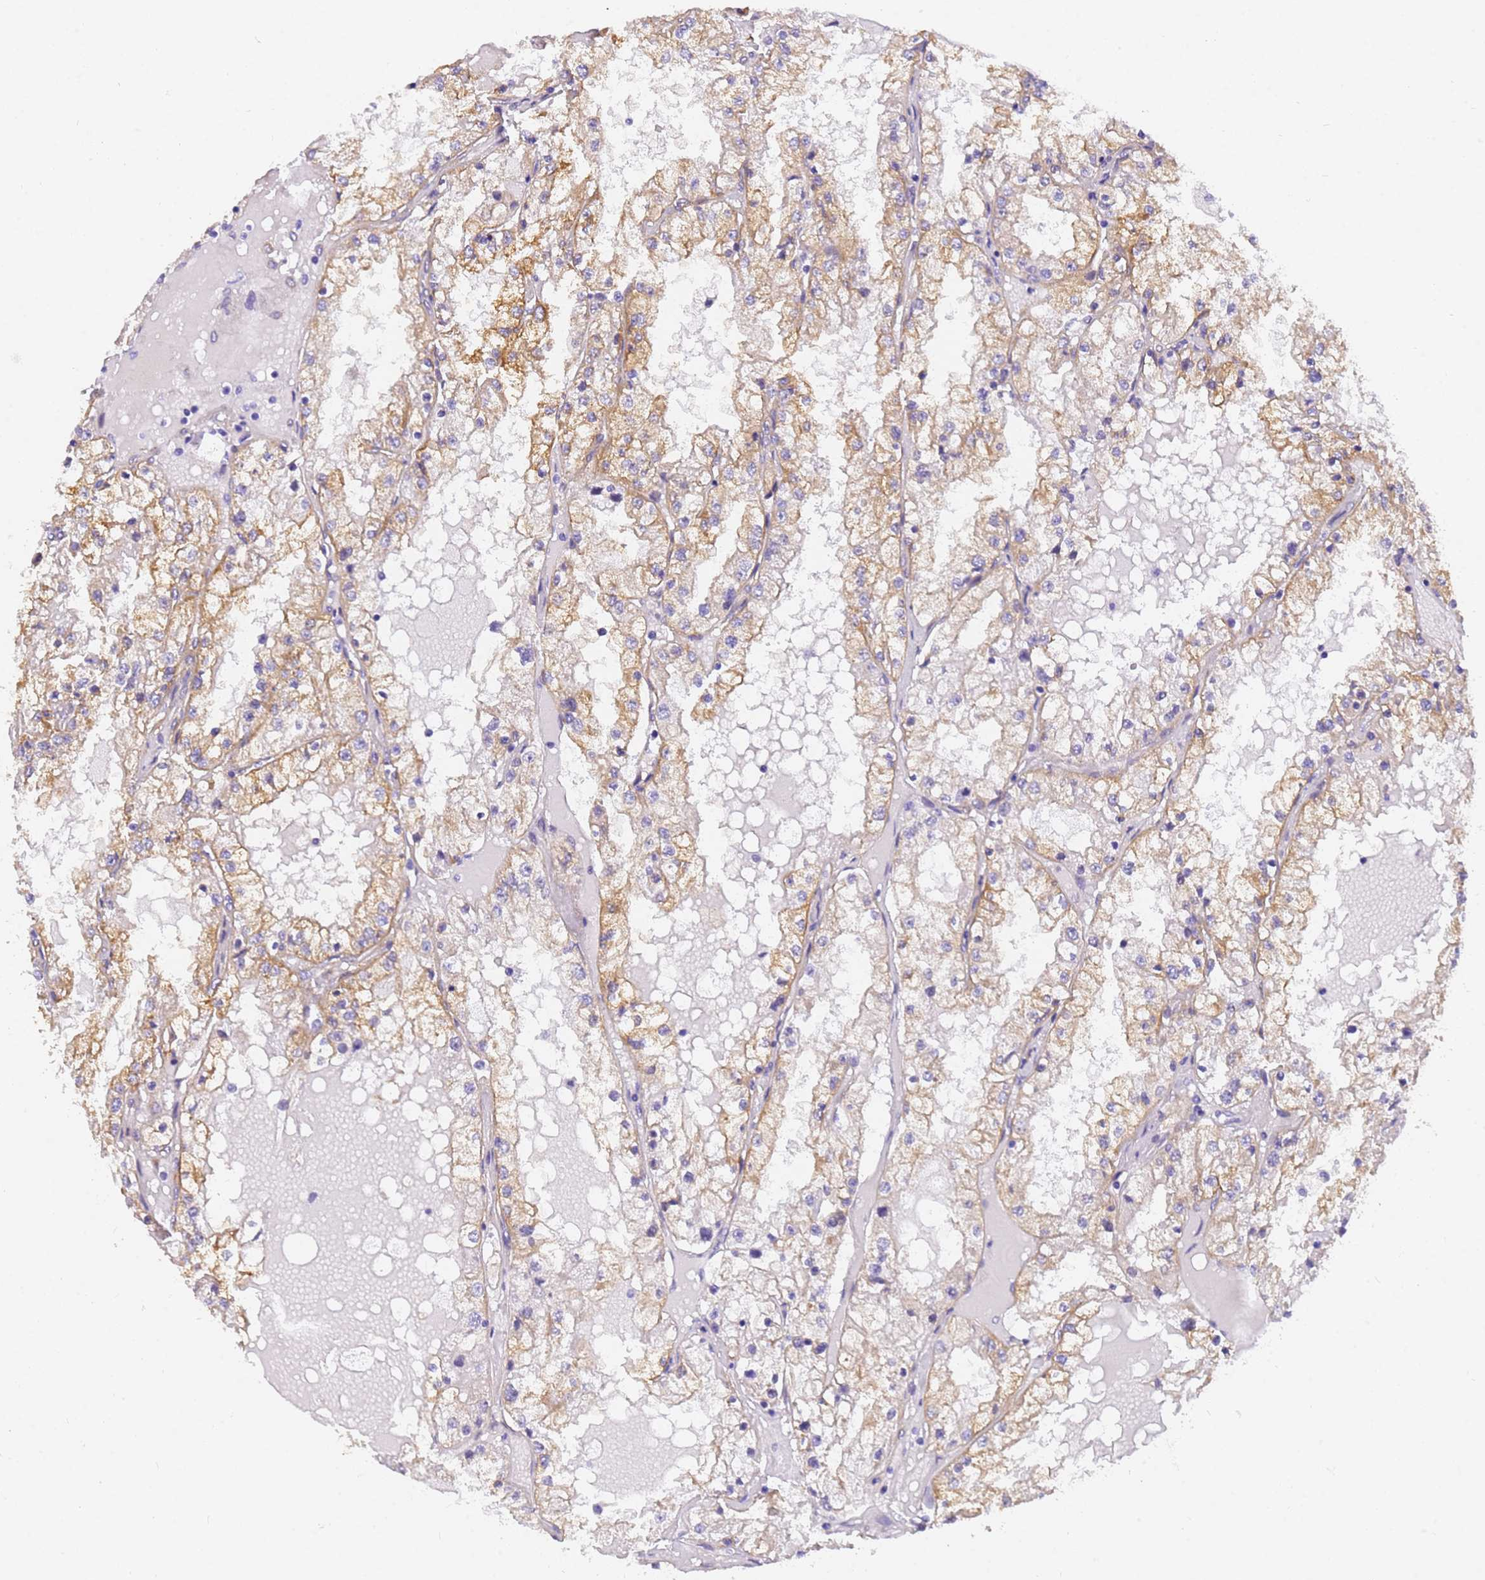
{"staining": {"intensity": "moderate", "quantity": "25%-75%", "location": "cytoplasmic/membranous"}, "tissue": "renal cancer", "cell_type": "Tumor cells", "image_type": "cancer", "snomed": [{"axis": "morphology", "description": "Adenocarcinoma, NOS"}, {"axis": "topography", "description": "Kidney"}], "caption": "Approximately 25%-75% of tumor cells in adenocarcinoma (renal) demonstrate moderate cytoplasmic/membranous protein expression as visualized by brown immunohistochemical staining.", "gene": "MVB12A", "patient": {"sex": "male", "age": 68}}